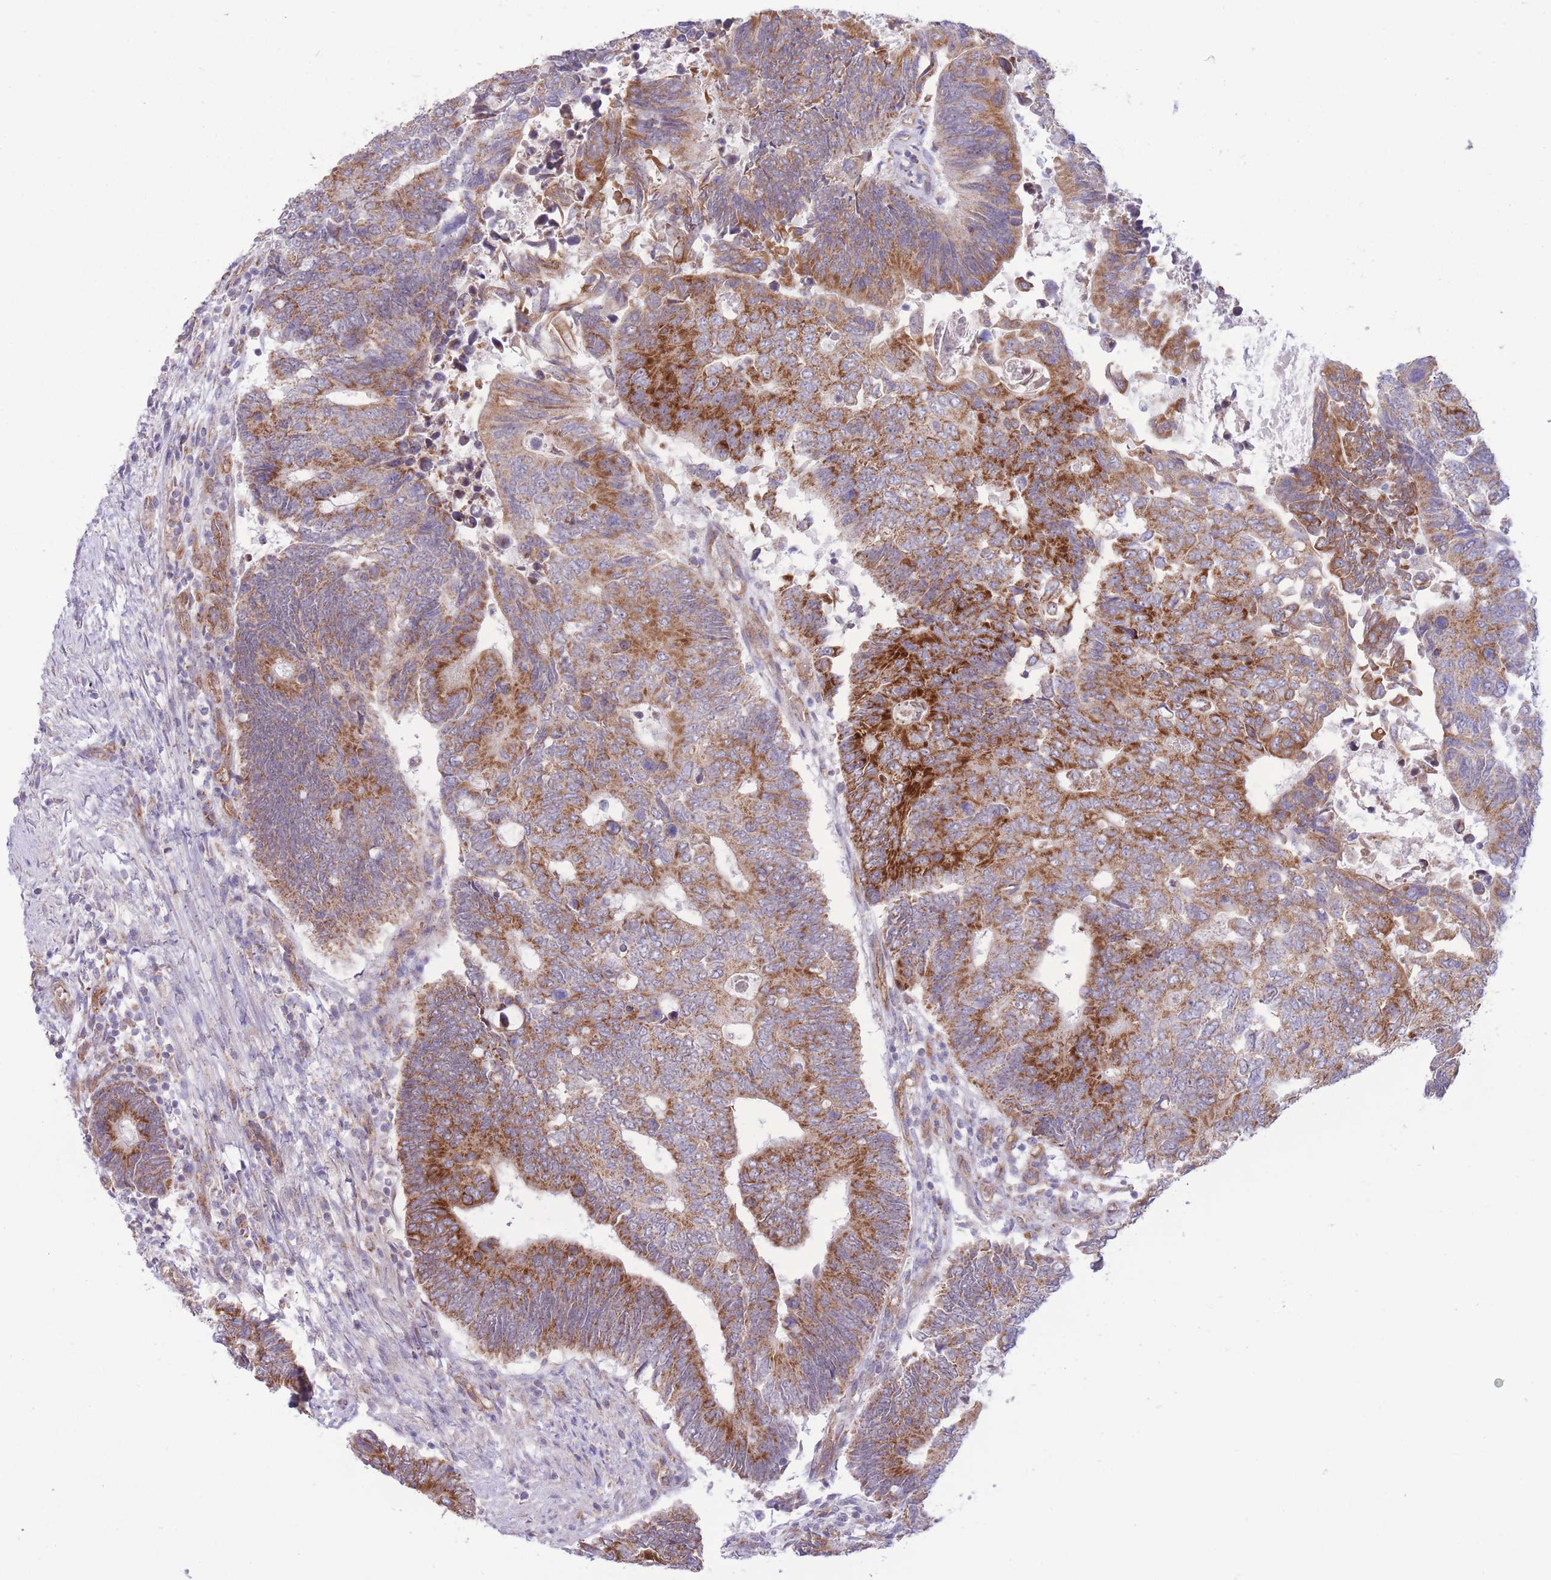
{"staining": {"intensity": "strong", "quantity": "25%-75%", "location": "cytoplasmic/membranous"}, "tissue": "colorectal cancer", "cell_type": "Tumor cells", "image_type": "cancer", "snomed": [{"axis": "morphology", "description": "Adenocarcinoma, NOS"}, {"axis": "topography", "description": "Colon"}], "caption": "Colorectal adenocarcinoma tissue exhibits strong cytoplasmic/membranous staining in about 25%-75% of tumor cells, visualized by immunohistochemistry.", "gene": "MRPS31", "patient": {"sex": "male", "age": 87}}